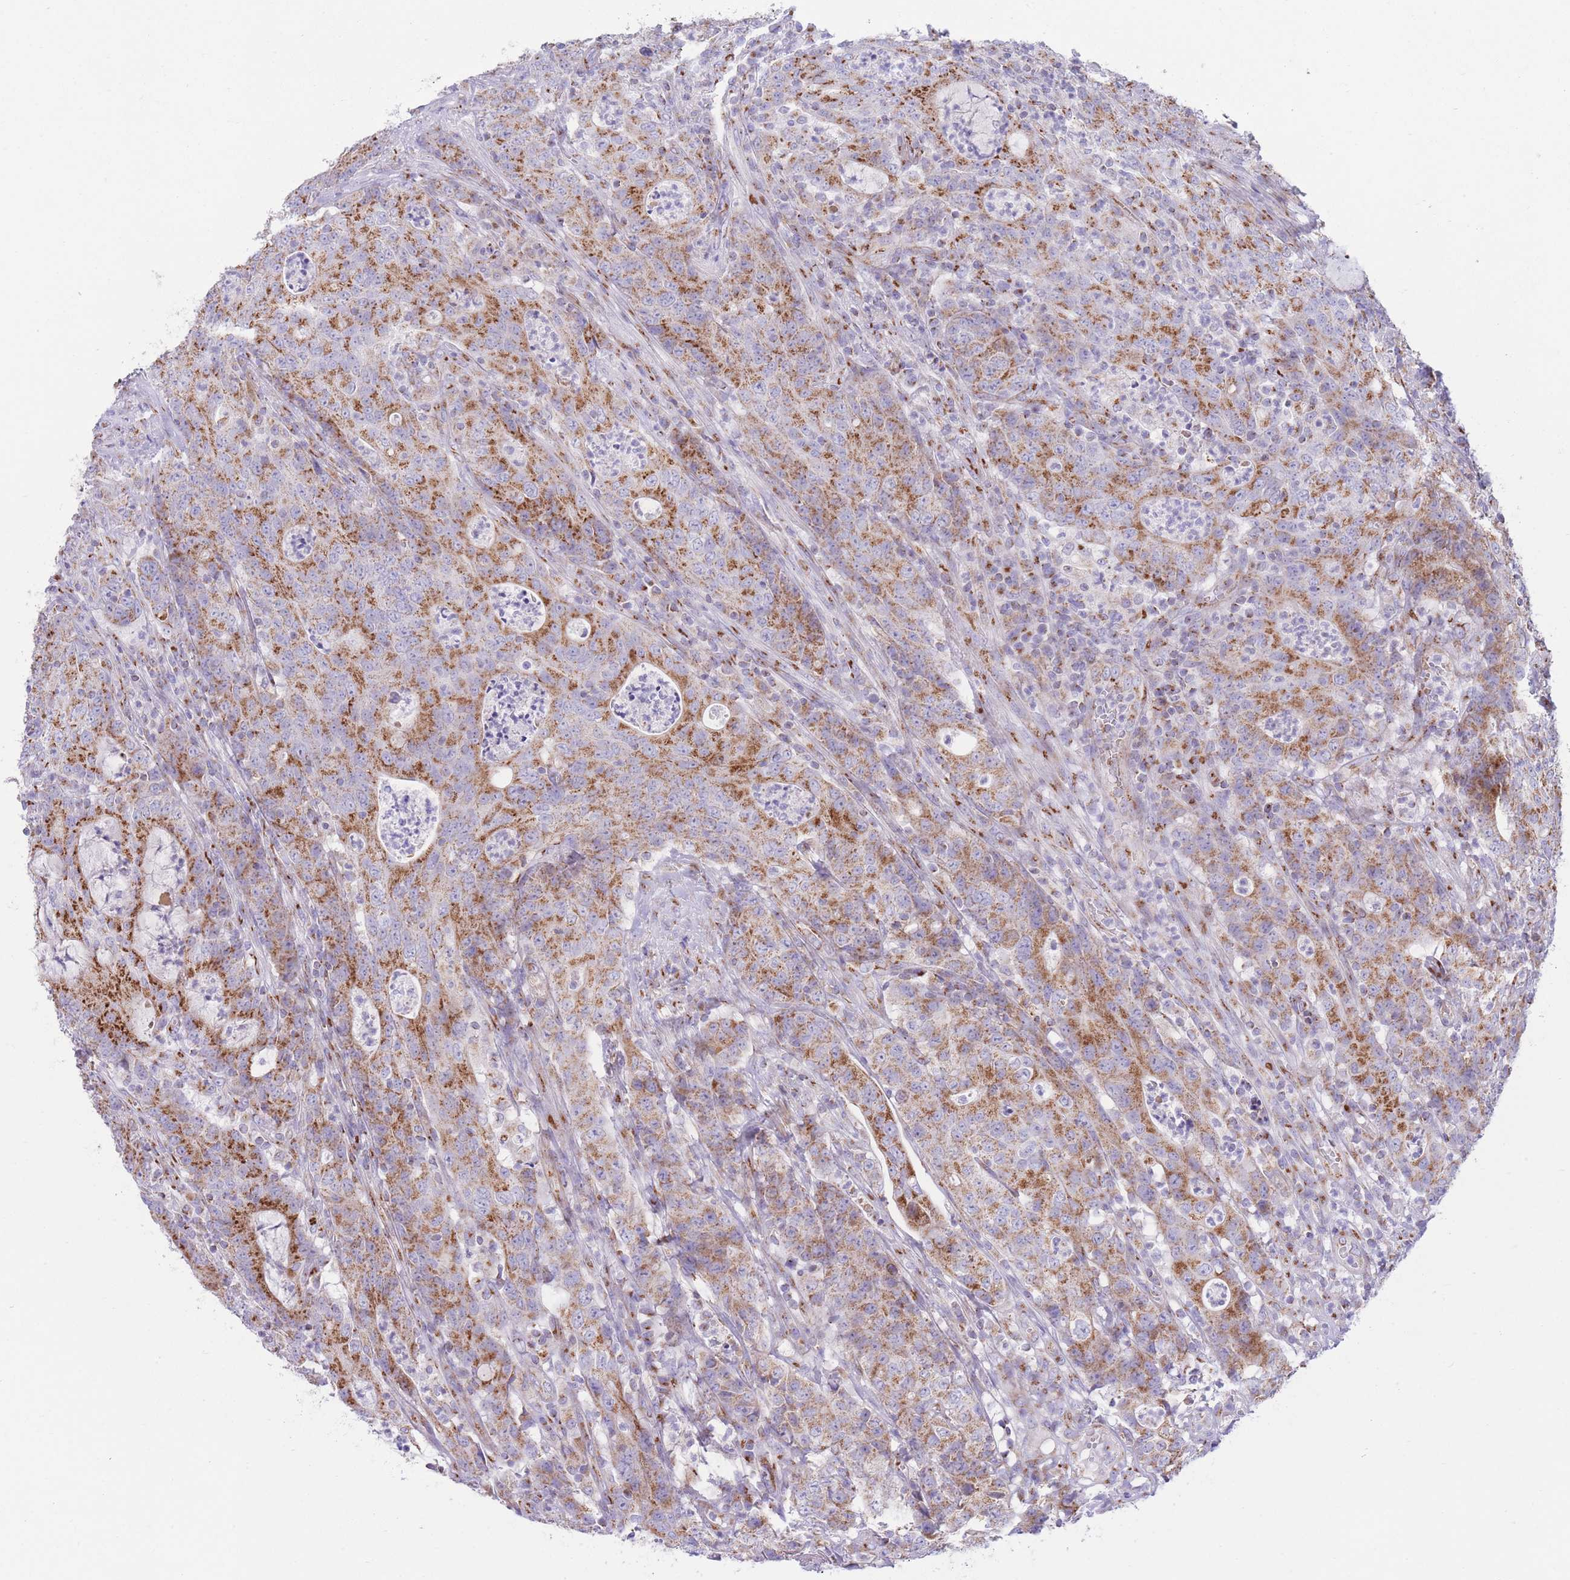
{"staining": {"intensity": "moderate", "quantity": ">75%", "location": "cytoplasmic/membranous"}, "tissue": "colorectal cancer", "cell_type": "Tumor cells", "image_type": "cancer", "snomed": [{"axis": "morphology", "description": "Adenocarcinoma, NOS"}, {"axis": "topography", "description": "Colon"}], "caption": "Immunohistochemistry micrograph of human adenocarcinoma (colorectal) stained for a protein (brown), which displays medium levels of moderate cytoplasmic/membranous expression in approximately >75% of tumor cells.", "gene": "MPND", "patient": {"sex": "male", "age": 83}}